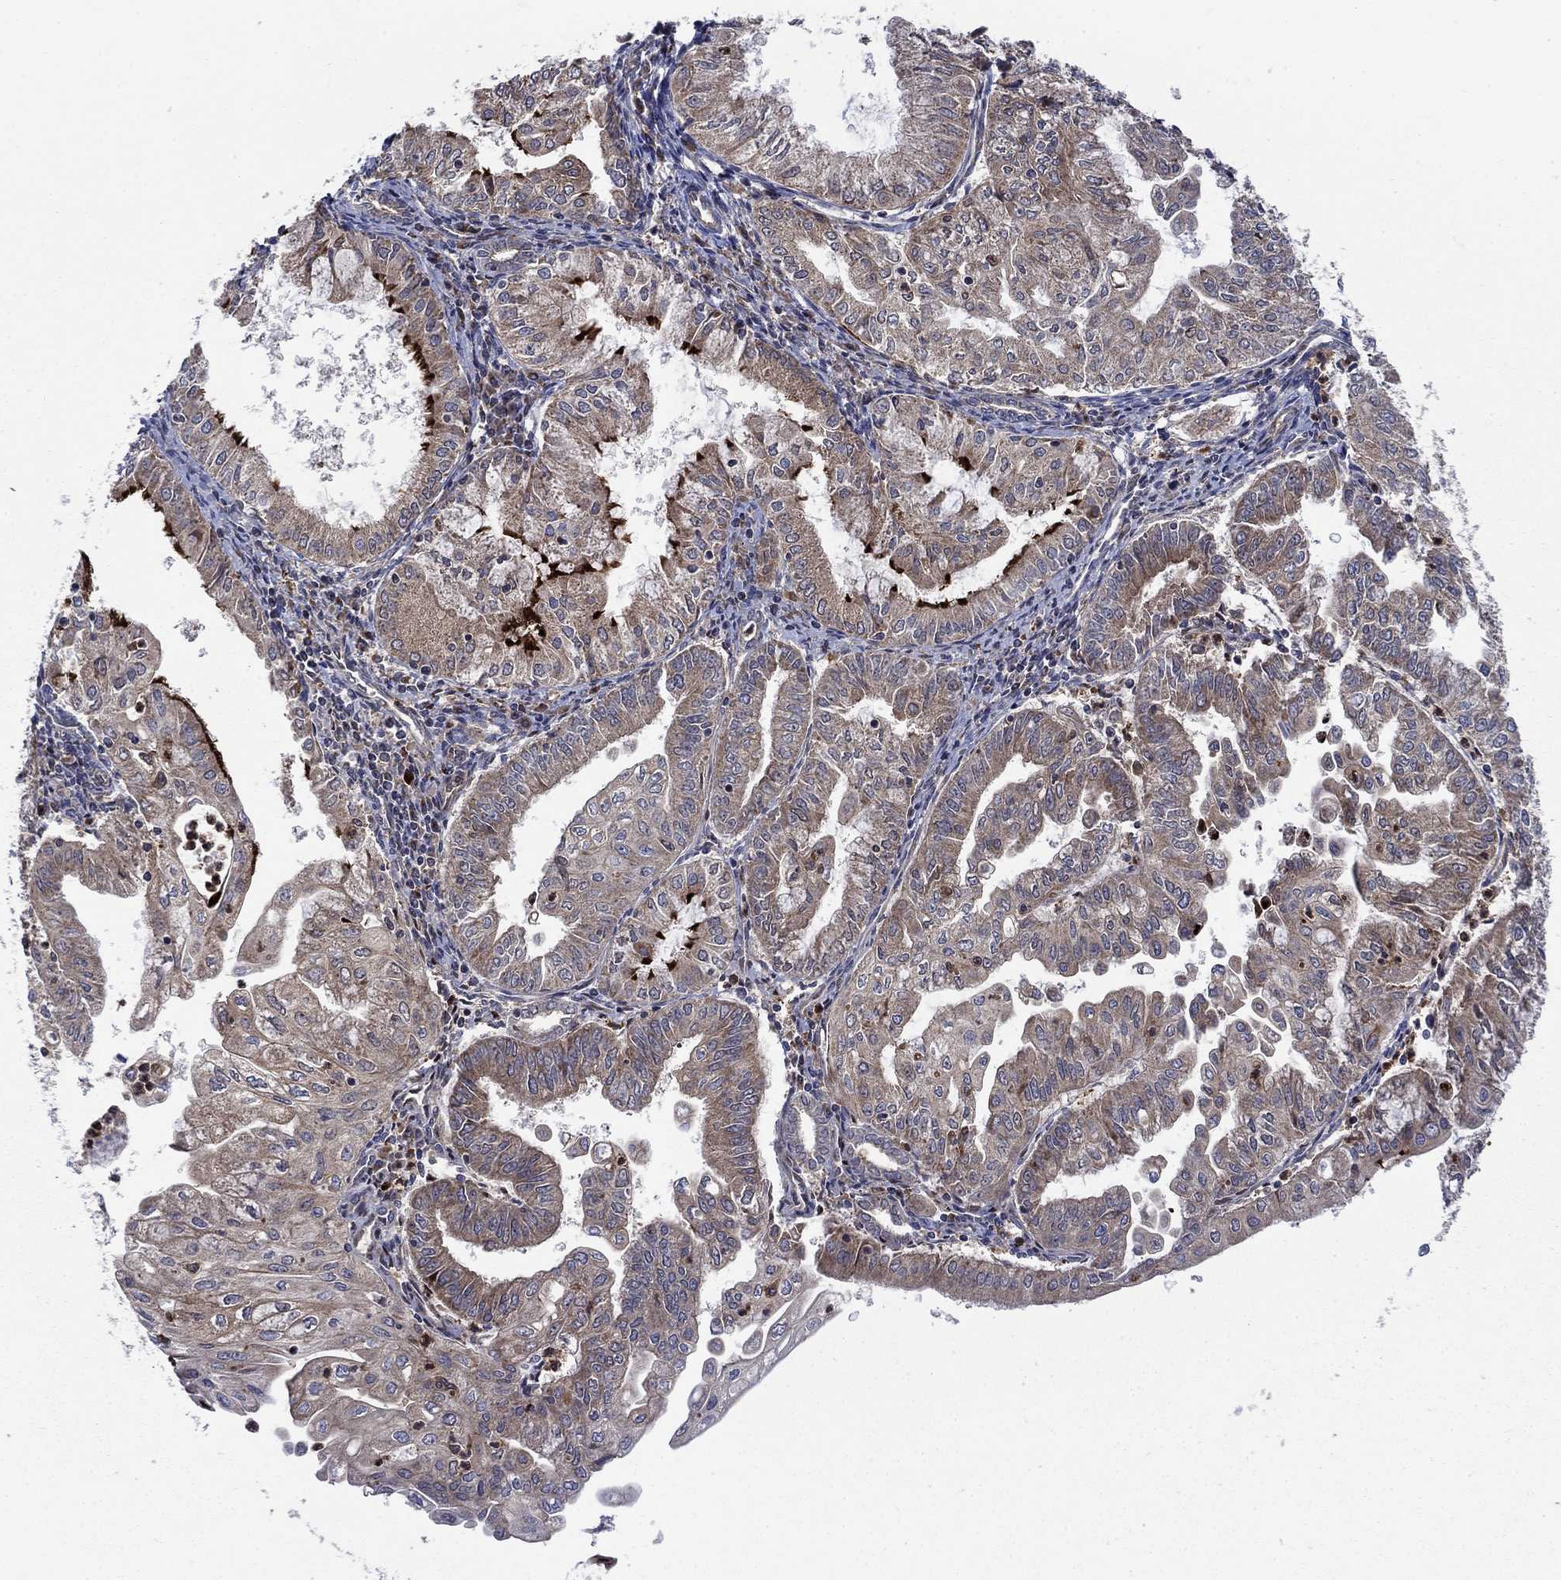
{"staining": {"intensity": "strong", "quantity": "<25%", "location": "cytoplasmic/membranous"}, "tissue": "endometrial cancer", "cell_type": "Tumor cells", "image_type": "cancer", "snomed": [{"axis": "morphology", "description": "Adenocarcinoma, NOS"}, {"axis": "topography", "description": "Endometrium"}], "caption": "IHC of human endometrial cancer (adenocarcinoma) shows medium levels of strong cytoplasmic/membranous positivity in approximately <25% of tumor cells. (DAB = brown stain, brightfield microscopy at high magnification).", "gene": "RNF19B", "patient": {"sex": "female", "age": 56}}